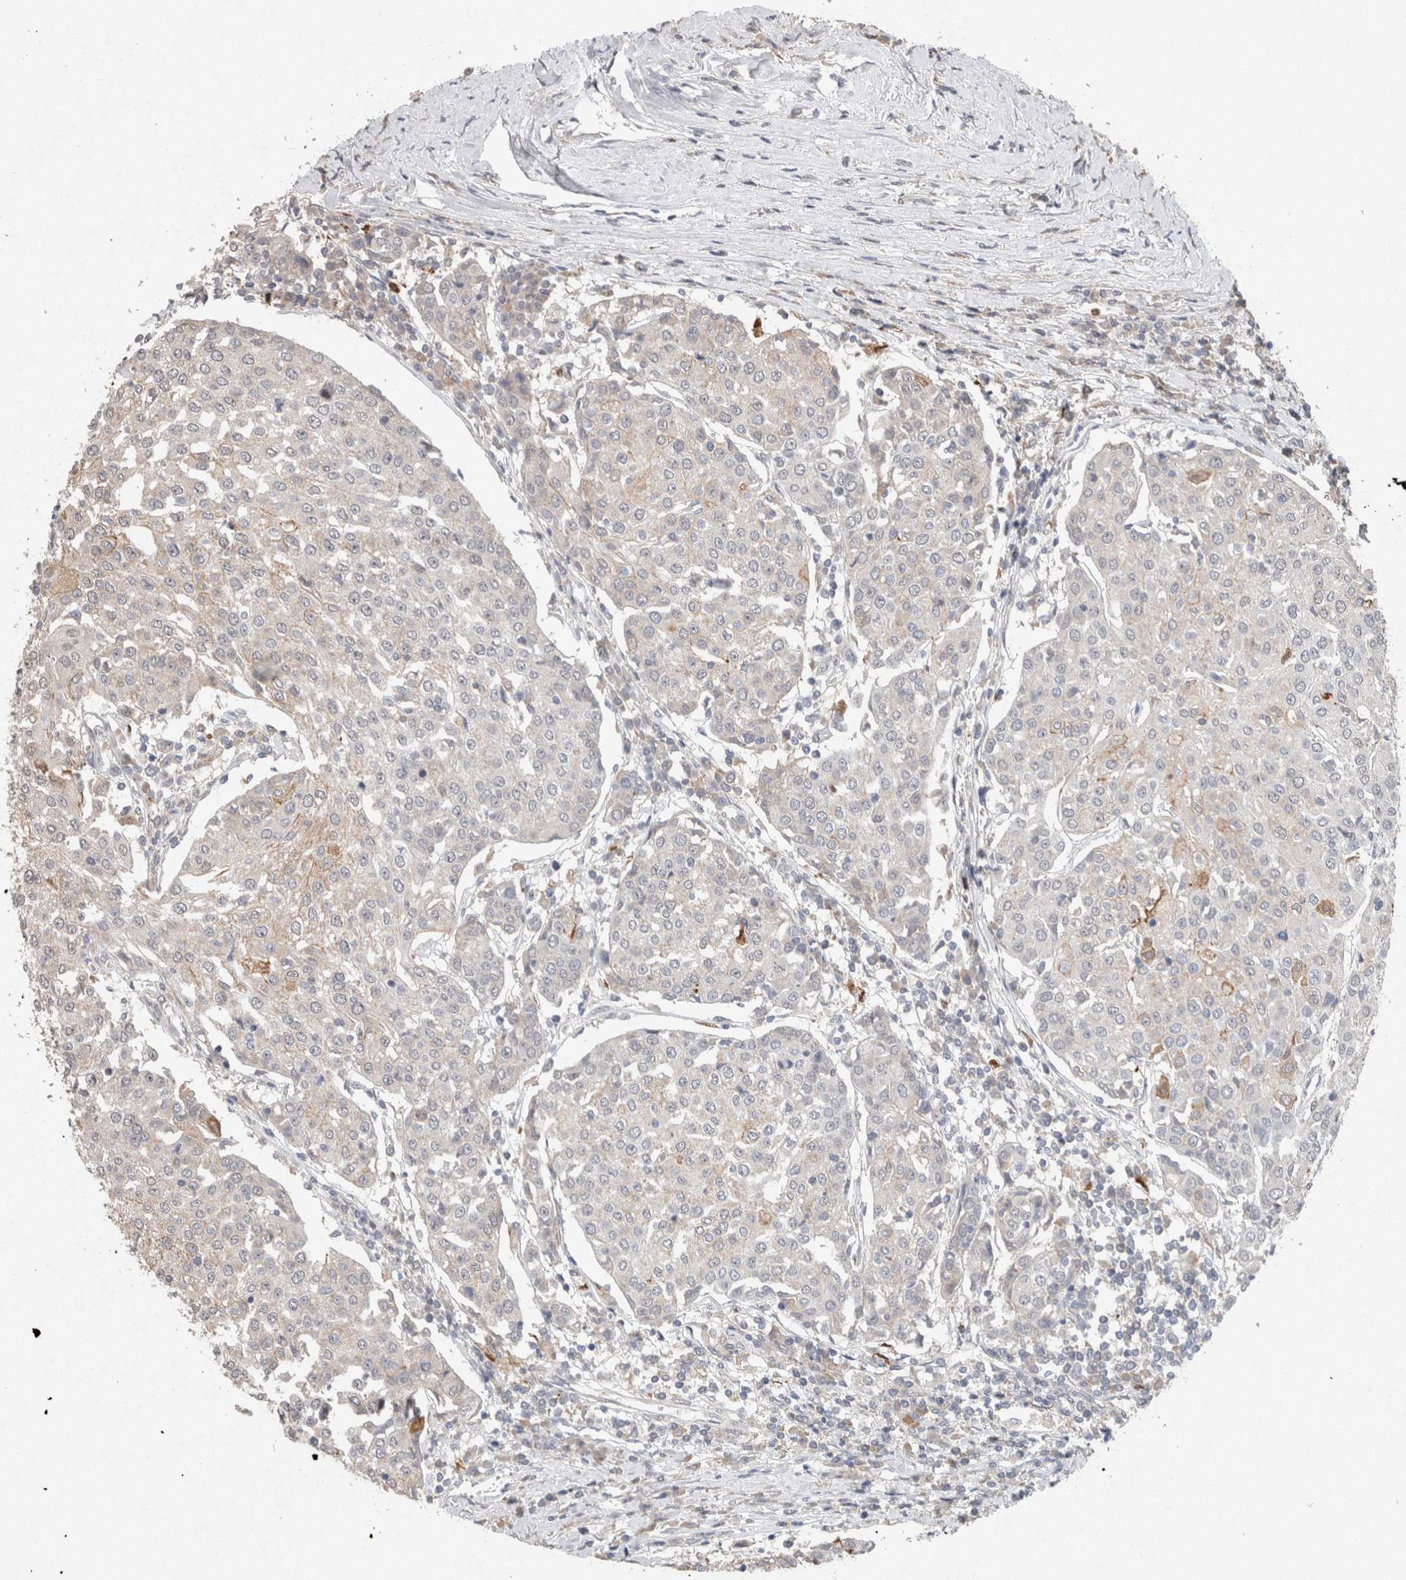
{"staining": {"intensity": "negative", "quantity": "none", "location": "none"}, "tissue": "urothelial cancer", "cell_type": "Tumor cells", "image_type": "cancer", "snomed": [{"axis": "morphology", "description": "Urothelial carcinoma, High grade"}, {"axis": "topography", "description": "Urinary bladder"}], "caption": "IHC histopathology image of human high-grade urothelial carcinoma stained for a protein (brown), which shows no staining in tumor cells.", "gene": "FABP7", "patient": {"sex": "female", "age": 85}}